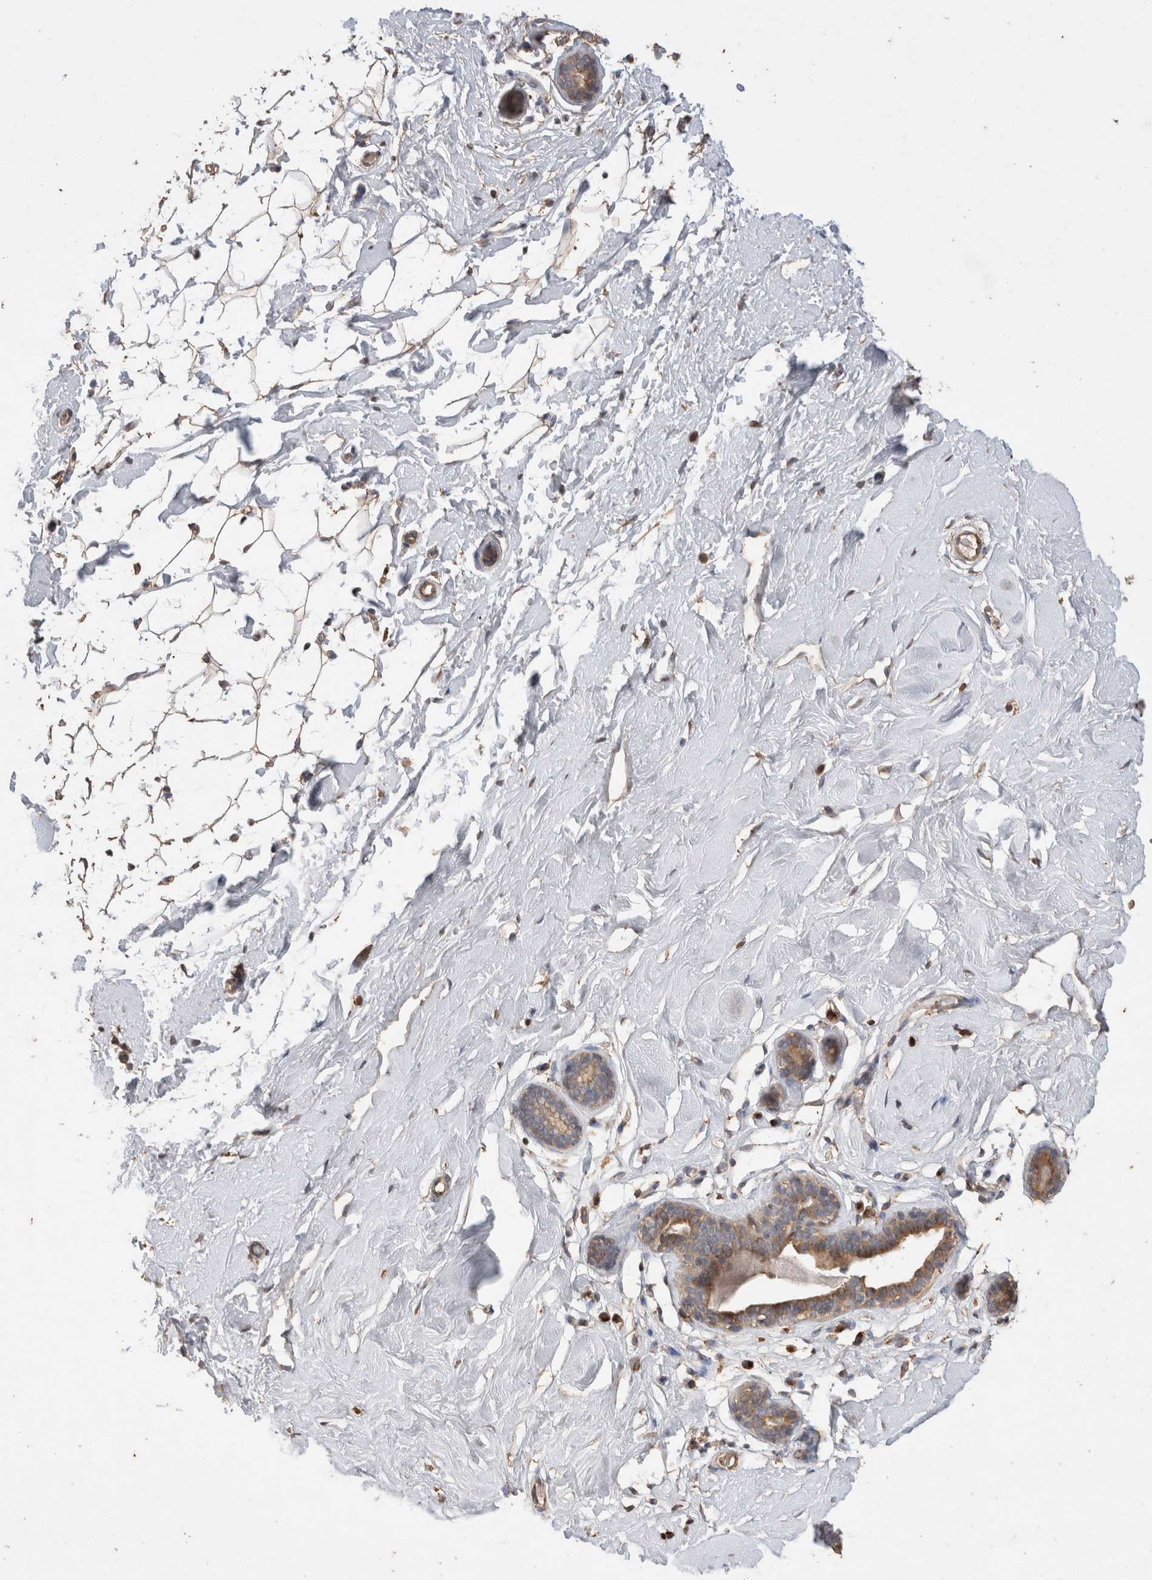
{"staining": {"intensity": "negative", "quantity": "none", "location": "none"}, "tissue": "breast", "cell_type": "Adipocytes", "image_type": "normal", "snomed": [{"axis": "morphology", "description": "Normal tissue, NOS"}, {"axis": "topography", "description": "Breast"}], "caption": "This image is of unremarkable breast stained with immunohistochemistry (IHC) to label a protein in brown with the nuclei are counter-stained blue. There is no staining in adipocytes. The staining was performed using DAB to visualize the protein expression in brown, while the nuclei were stained in blue with hematoxylin (Magnification: 20x).", "gene": "SNX31", "patient": {"sex": "female", "age": 23}}